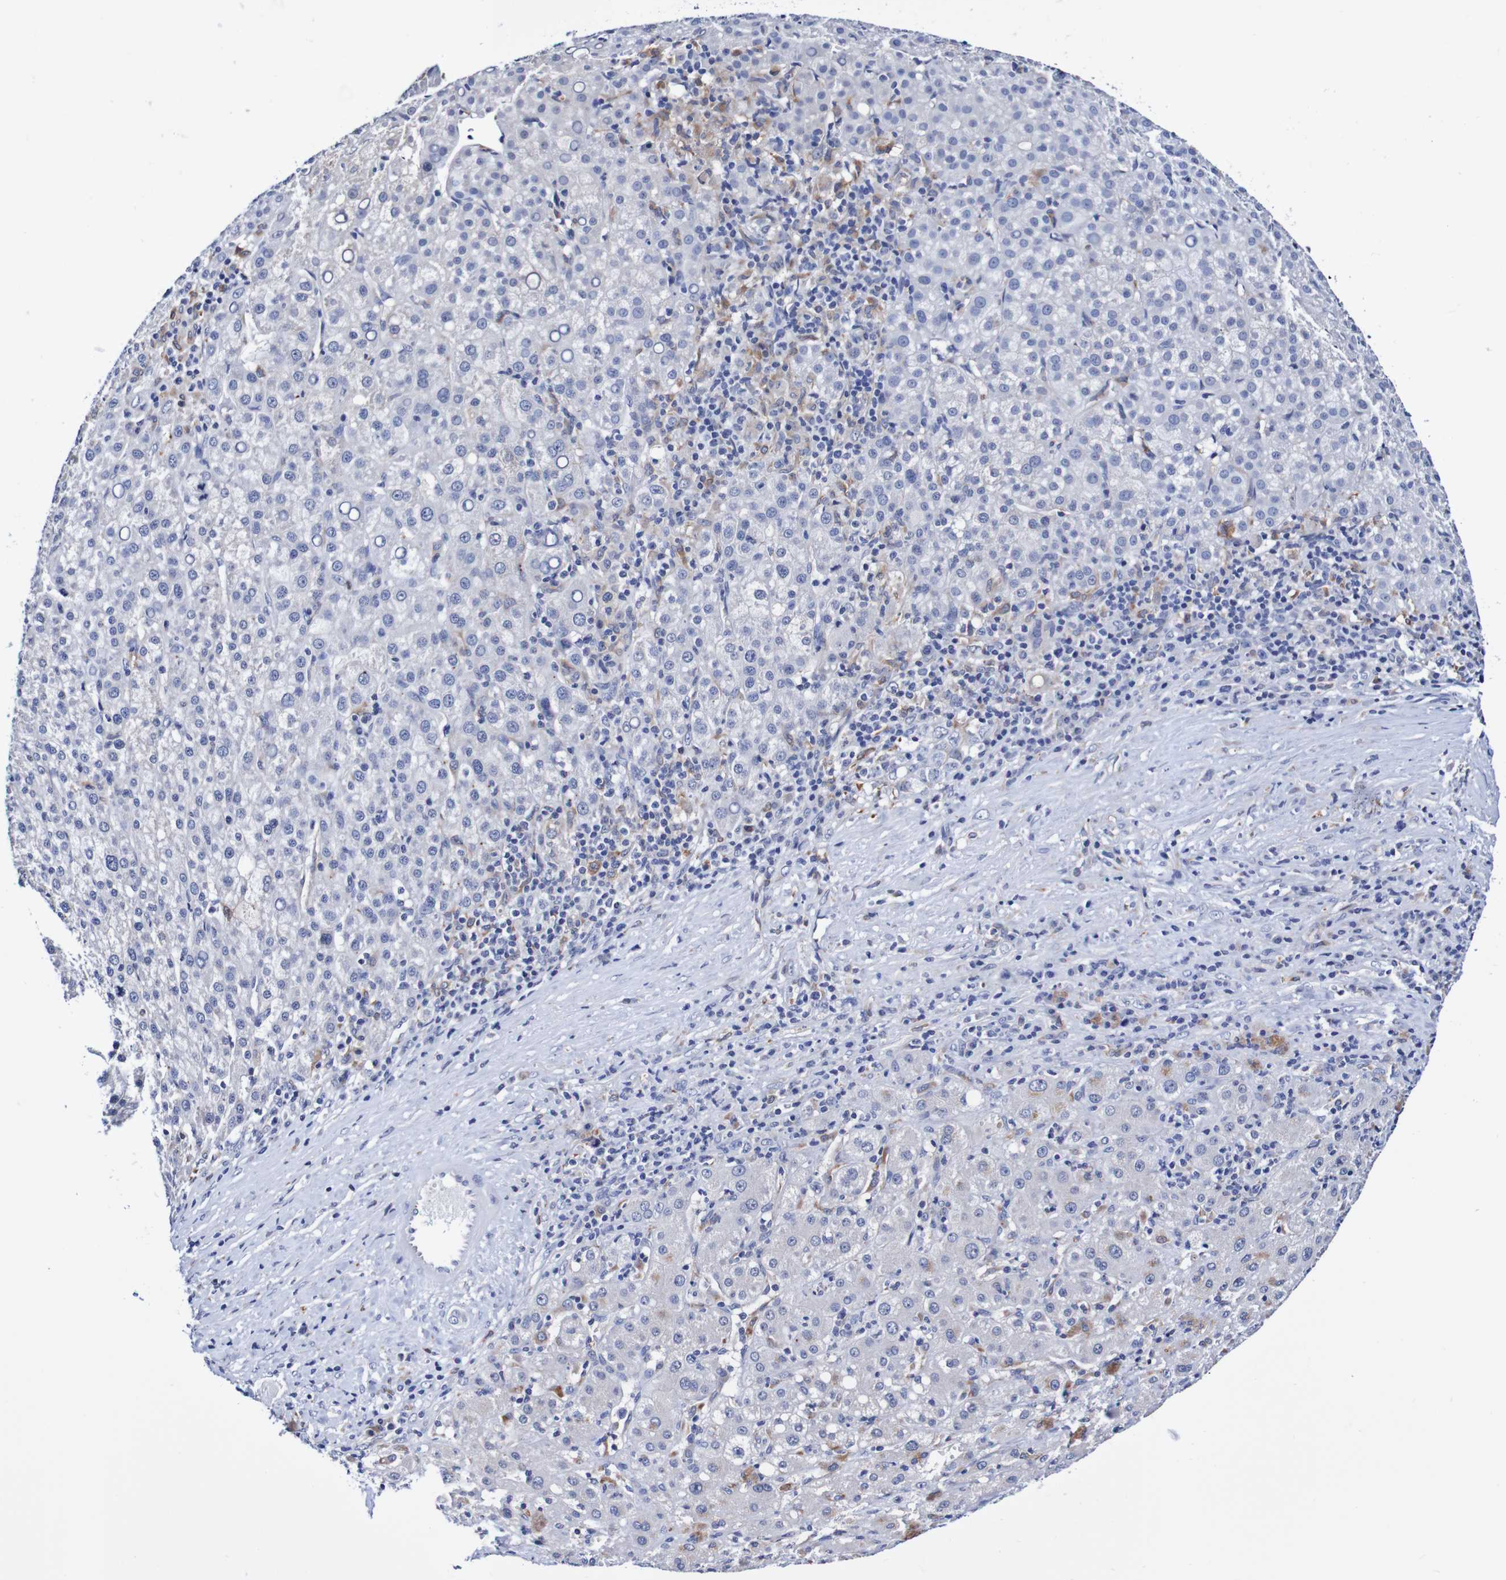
{"staining": {"intensity": "negative", "quantity": "none", "location": "none"}, "tissue": "liver cancer", "cell_type": "Tumor cells", "image_type": "cancer", "snomed": [{"axis": "morphology", "description": "Carcinoma, Hepatocellular, NOS"}, {"axis": "topography", "description": "Liver"}], "caption": "High power microscopy image of an immunohistochemistry (IHC) micrograph of liver cancer, revealing no significant staining in tumor cells.", "gene": "SEZ6", "patient": {"sex": "female", "age": 58}}